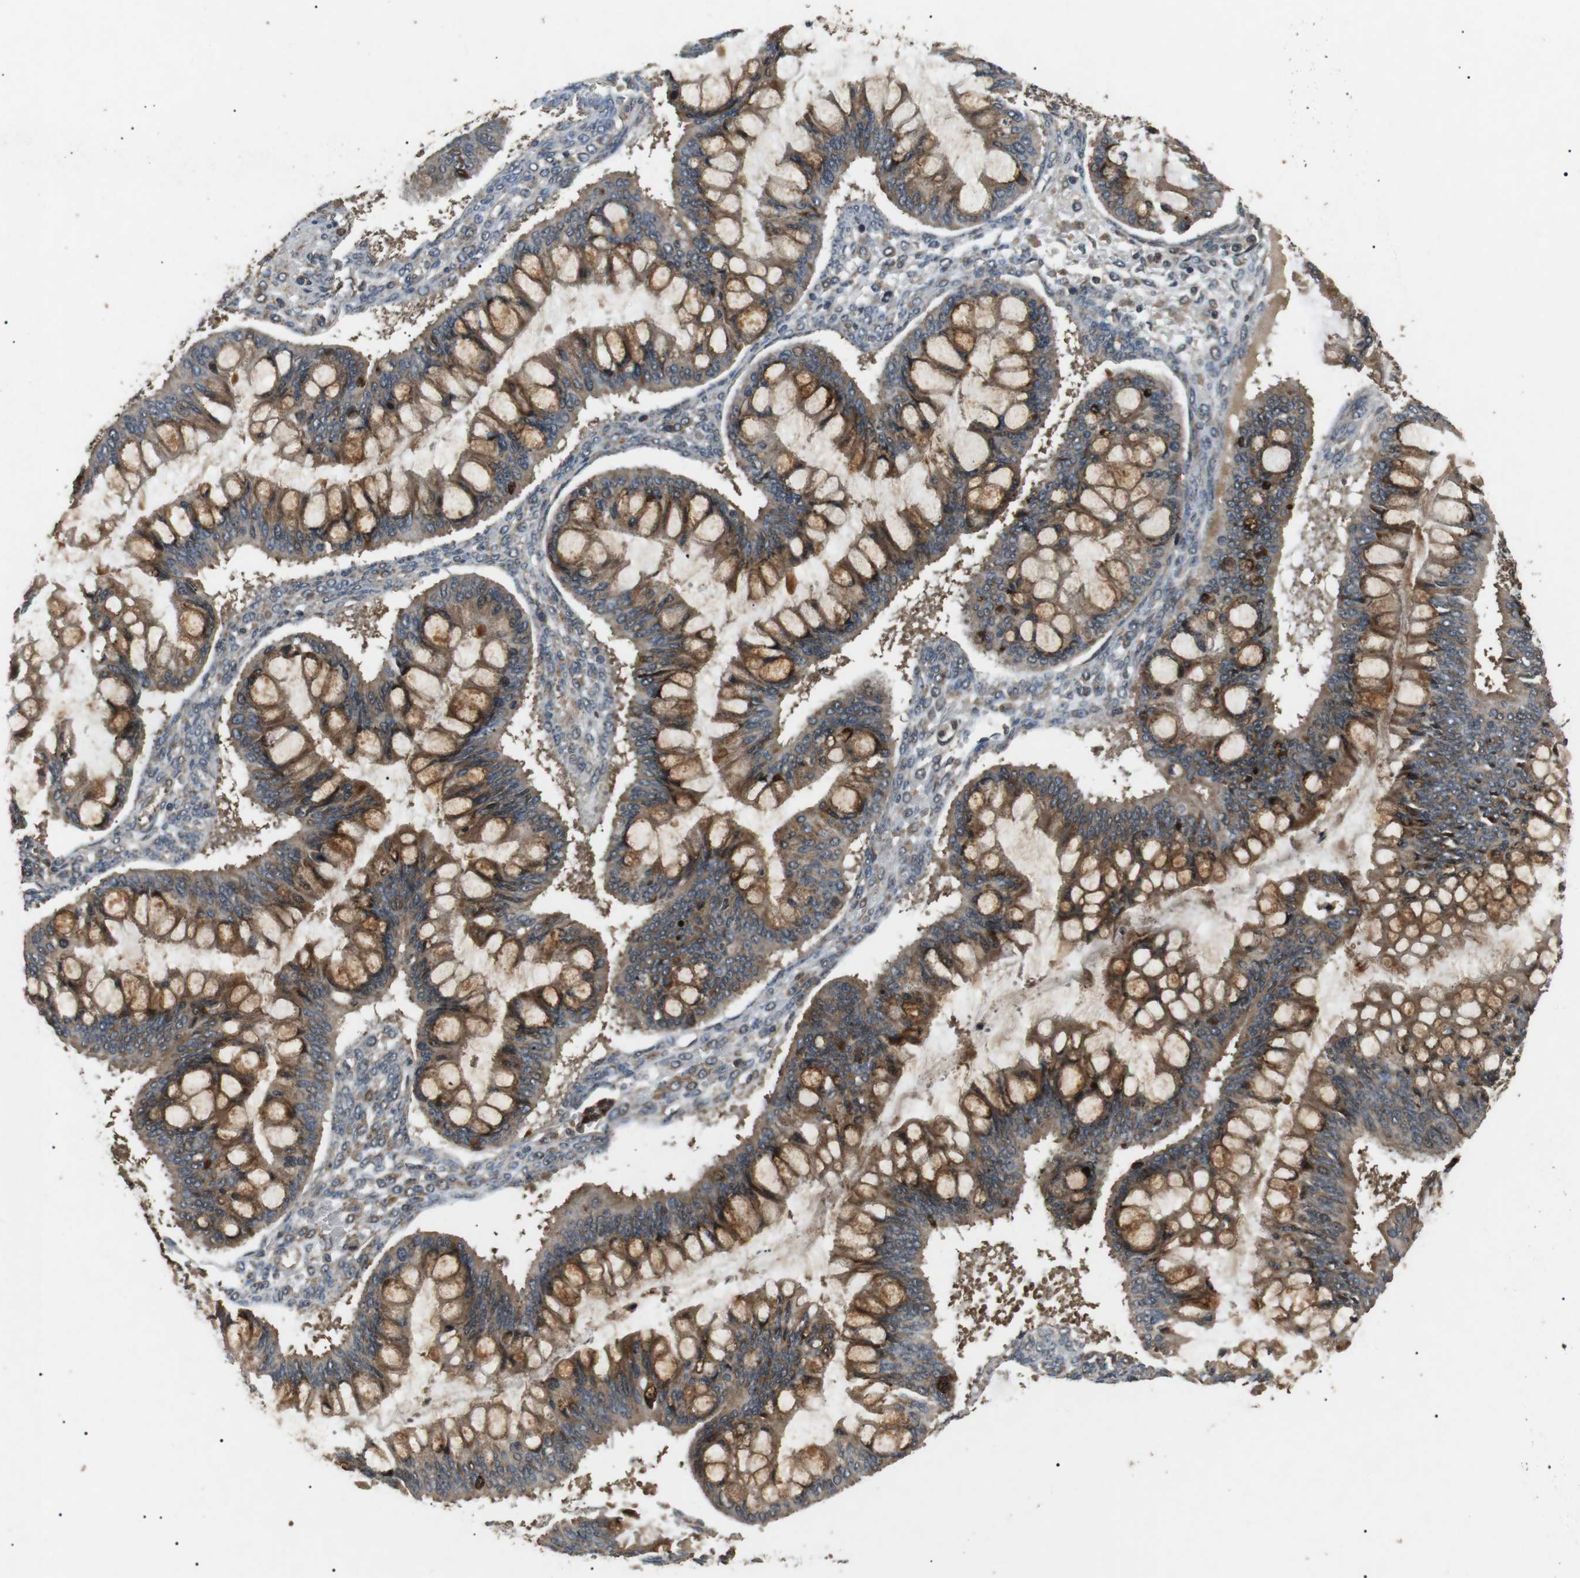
{"staining": {"intensity": "moderate", "quantity": ">75%", "location": "cytoplasmic/membranous"}, "tissue": "ovarian cancer", "cell_type": "Tumor cells", "image_type": "cancer", "snomed": [{"axis": "morphology", "description": "Cystadenocarcinoma, mucinous, NOS"}, {"axis": "topography", "description": "Ovary"}], "caption": "The photomicrograph reveals staining of mucinous cystadenocarcinoma (ovarian), revealing moderate cytoplasmic/membranous protein expression (brown color) within tumor cells. Immunohistochemistry (ihc) stains the protein of interest in brown and the nuclei are stained blue.", "gene": "TBC1D15", "patient": {"sex": "female", "age": 73}}